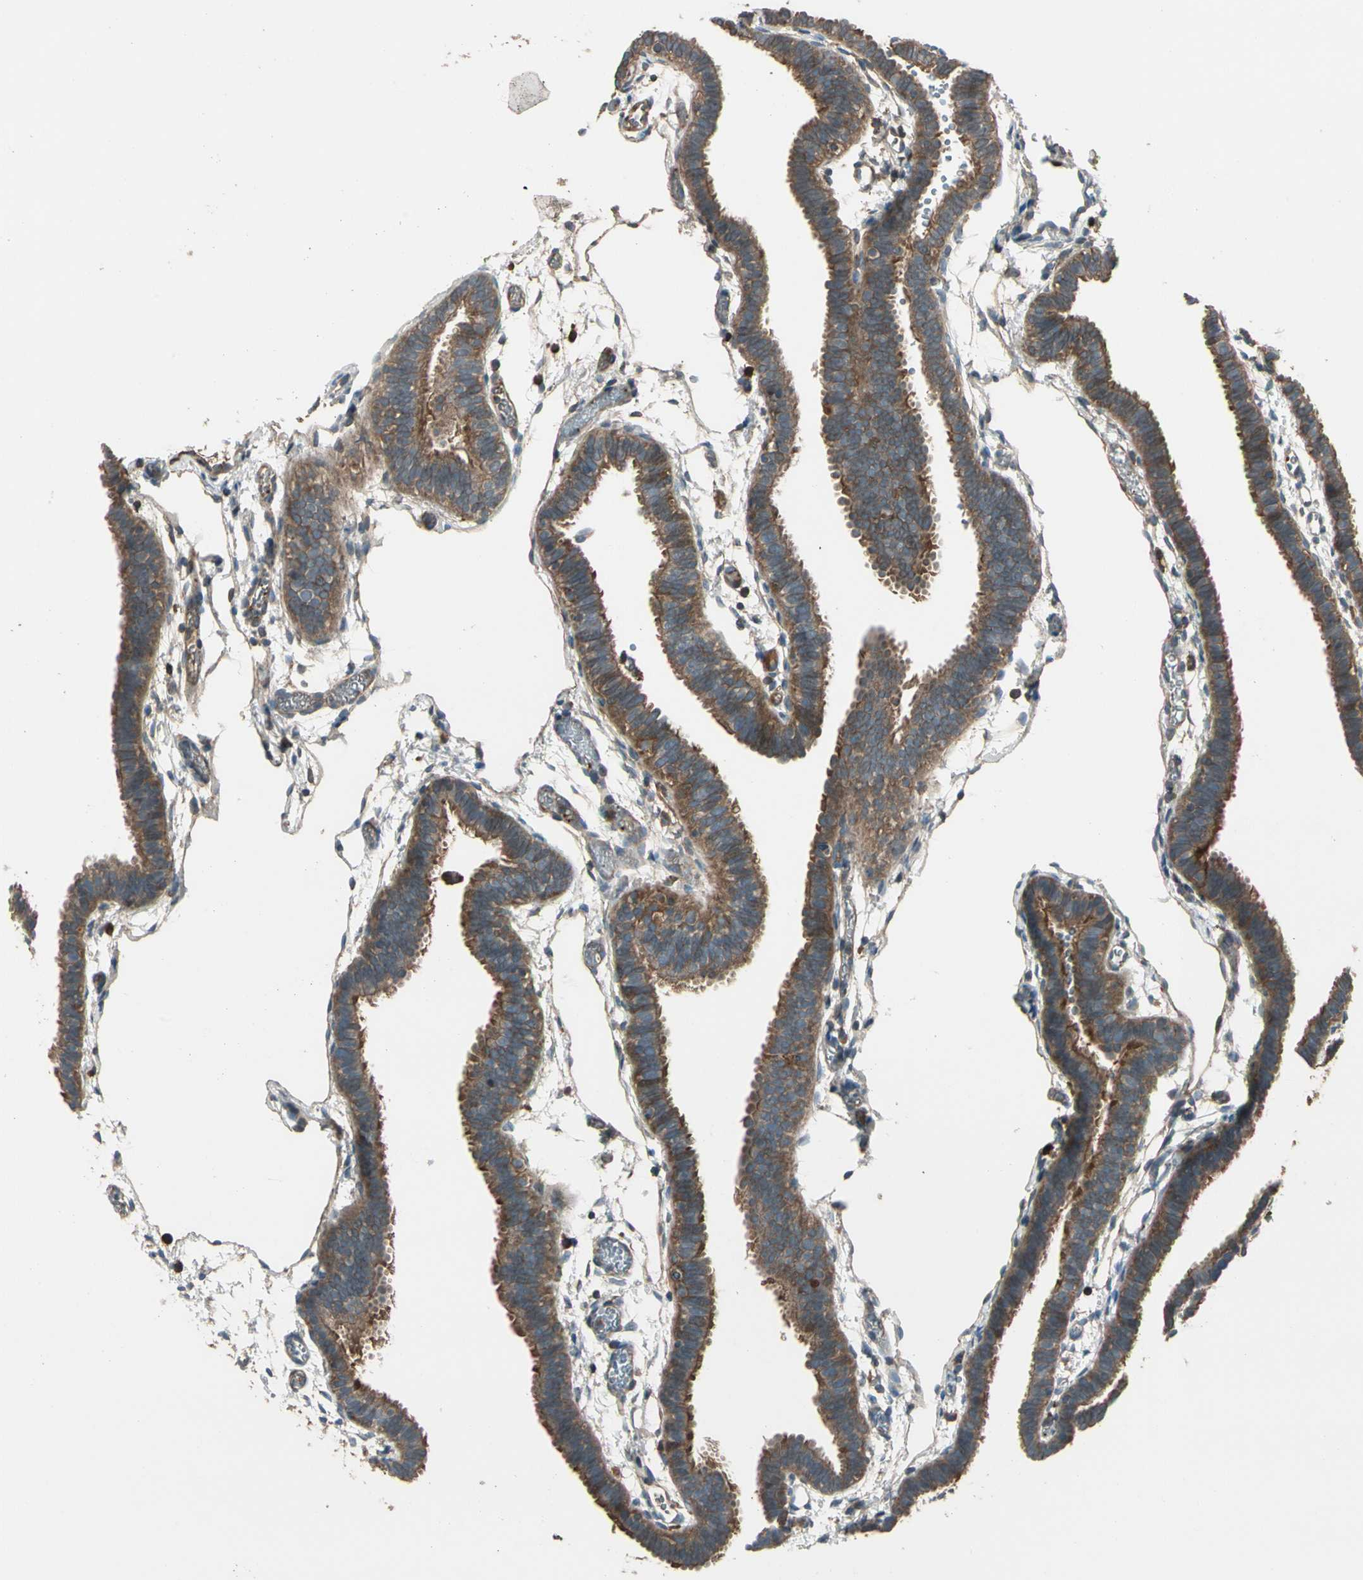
{"staining": {"intensity": "moderate", "quantity": ">75%", "location": "cytoplasmic/membranous"}, "tissue": "fallopian tube", "cell_type": "Glandular cells", "image_type": "normal", "snomed": [{"axis": "morphology", "description": "Normal tissue, NOS"}, {"axis": "topography", "description": "Fallopian tube"}], "caption": "Brown immunohistochemical staining in benign human fallopian tube shows moderate cytoplasmic/membranous staining in approximately >75% of glandular cells. (DAB IHC with brightfield microscopy, high magnification).", "gene": "STX11", "patient": {"sex": "female", "age": 29}}